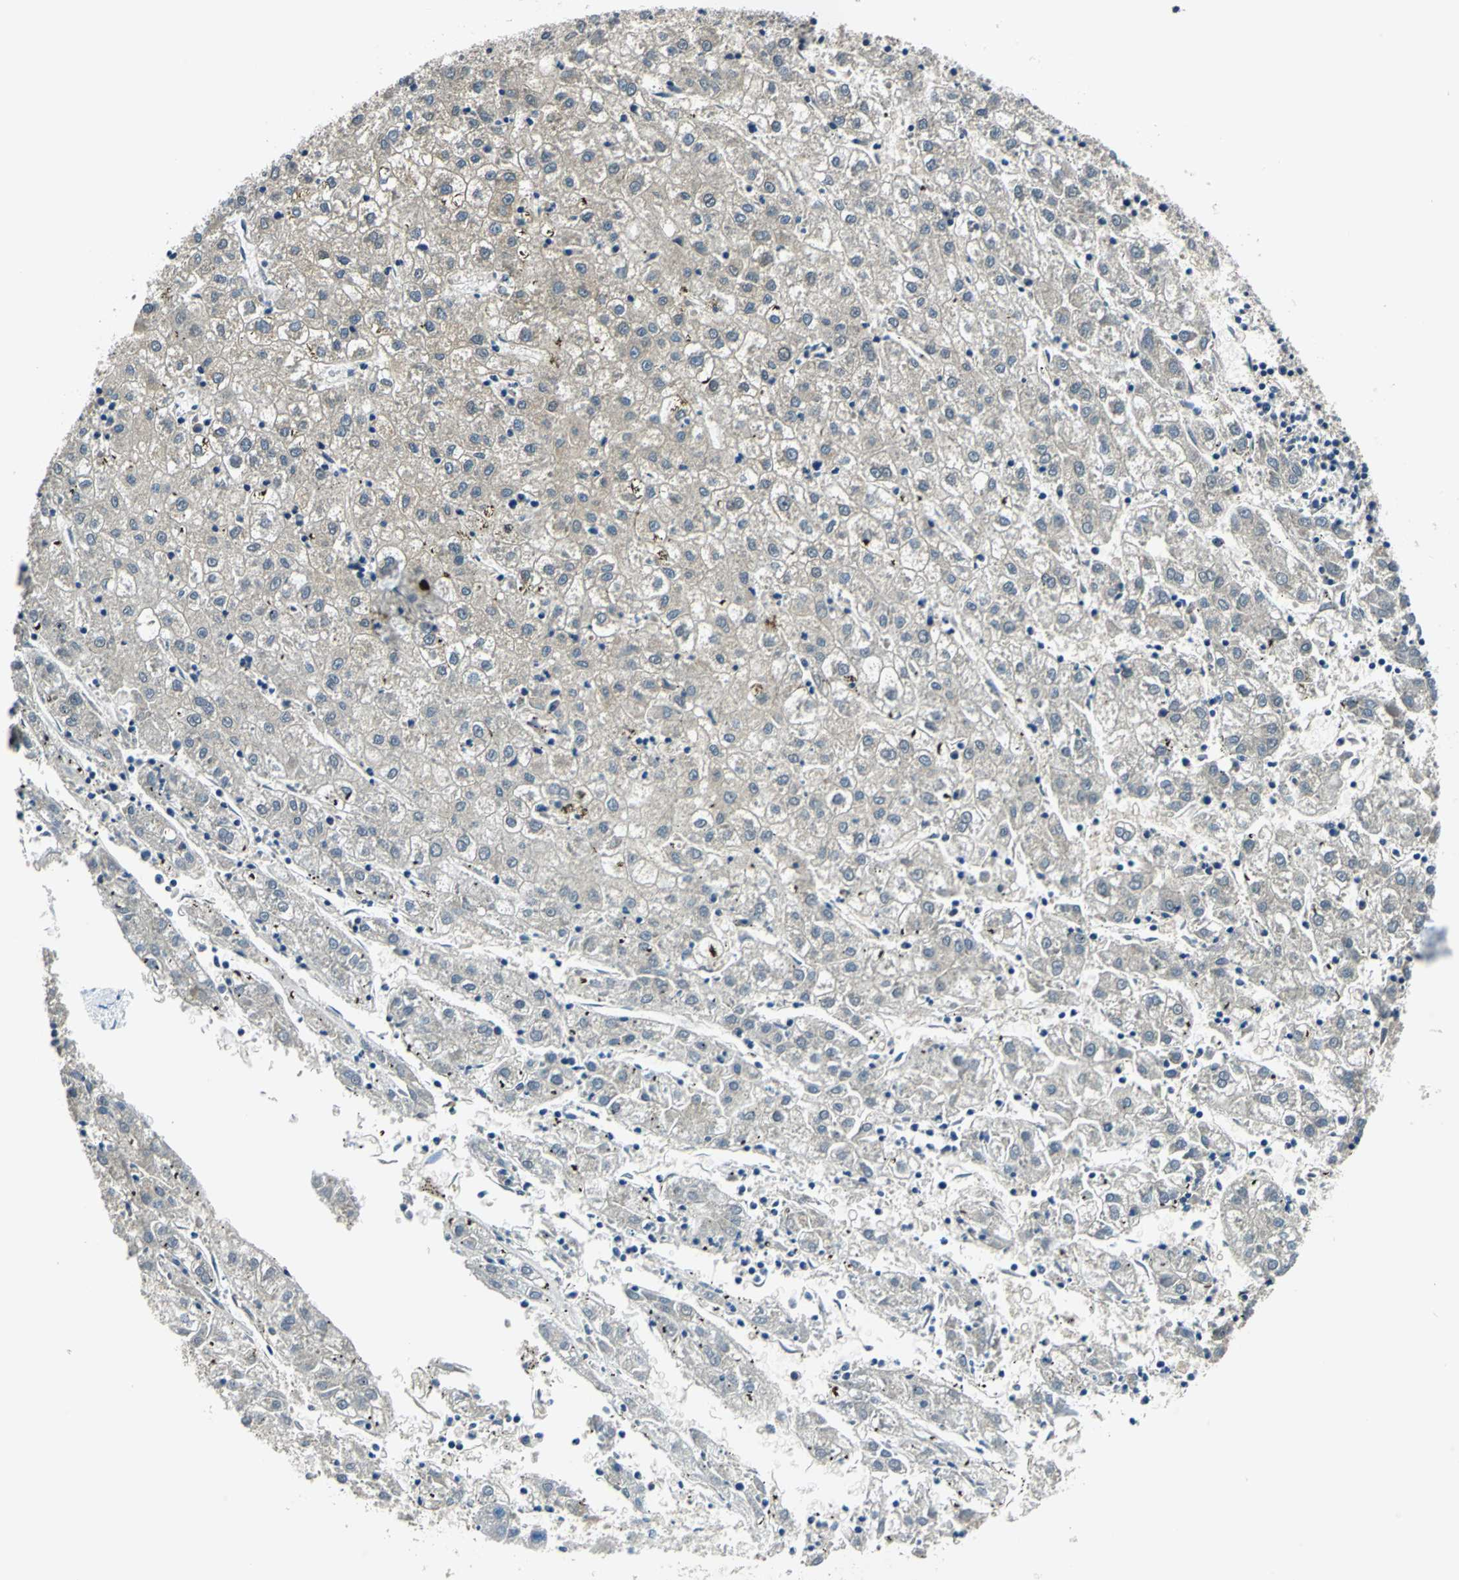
{"staining": {"intensity": "weak", "quantity": ">75%", "location": "cytoplasmic/membranous"}, "tissue": "liver cancer", "cell_type": "Tumor cells", "image_type": "cancer", "snomed": [{"axis": "morphology", "description": "Carcinoma, Hepatocellular, NOS"}, {"axis": "topography", "description": "Liver"}], "caption": "Brown immunohistochemical staining in human liver hepatocellular carcinoma reveals weak cytoplasmic/membranous expression in approximately >75% of tumor cells. The staining was performed using DAB (3,3'-diaminobenzidine) to visualize the protein expression in brown, while the nuclei were stained in blue with hematoxylin (Magnification: 20x).", "gene": "CPA3", "patient": {"sex": "male", "age": 72}}